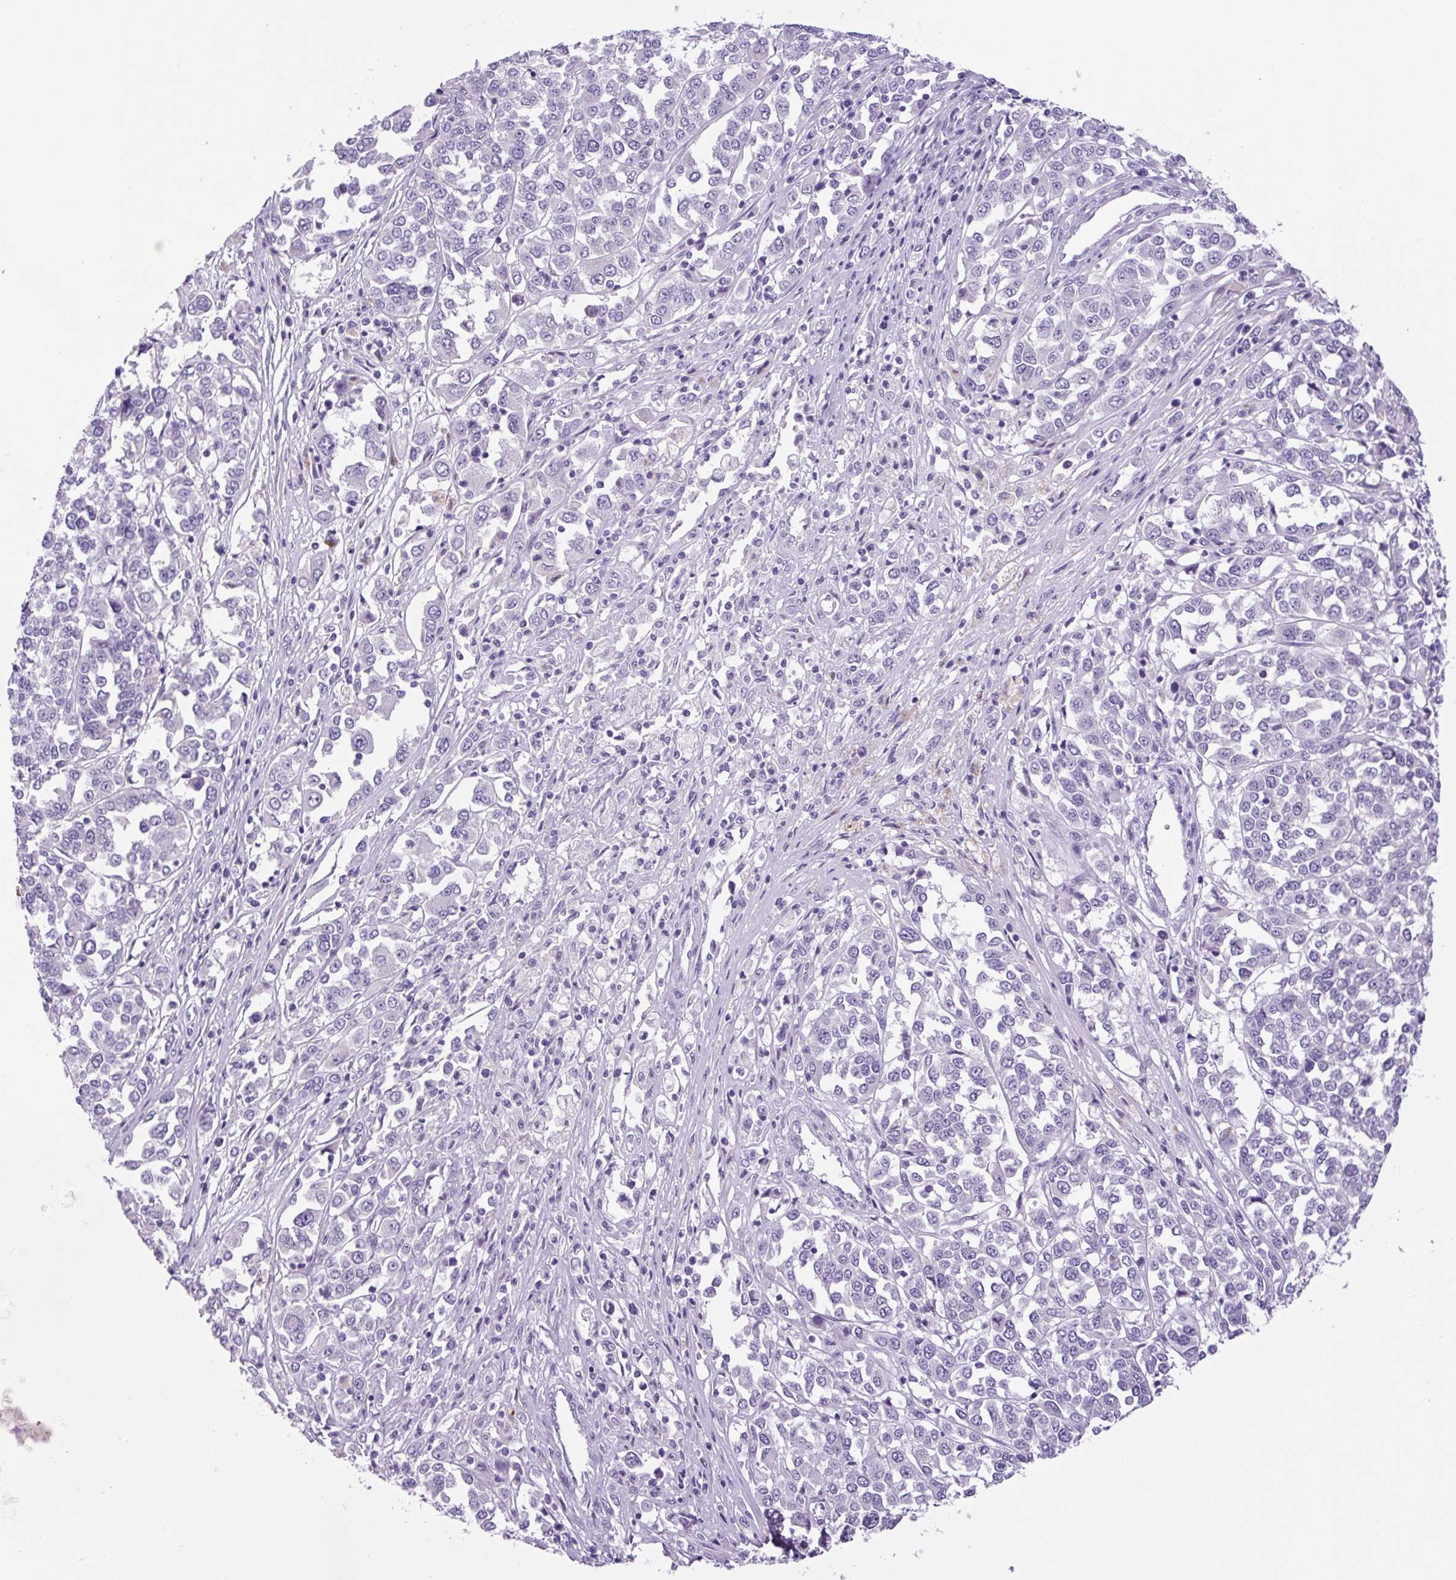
{"staining": {"intensity": "negative", "quantity": "none", "location": "none"}, "tissue": "melanoma", "cell_type": "Tumor cells", "image_type": "cancer", "snomed": [{"axis": "morphology", "description": "Malignant melanoma, Metastatic site"}, {"axis": "topography", "description": "Lymph node"}], "caption": "High power microscopy micrograph of an immunohistochemistry (IHC) image of malignant melanoma (metastatic site), revealing no significant expression in tumor cells.", "gene": "CHGA", "patient": {"sex": "male", "age": 44}}